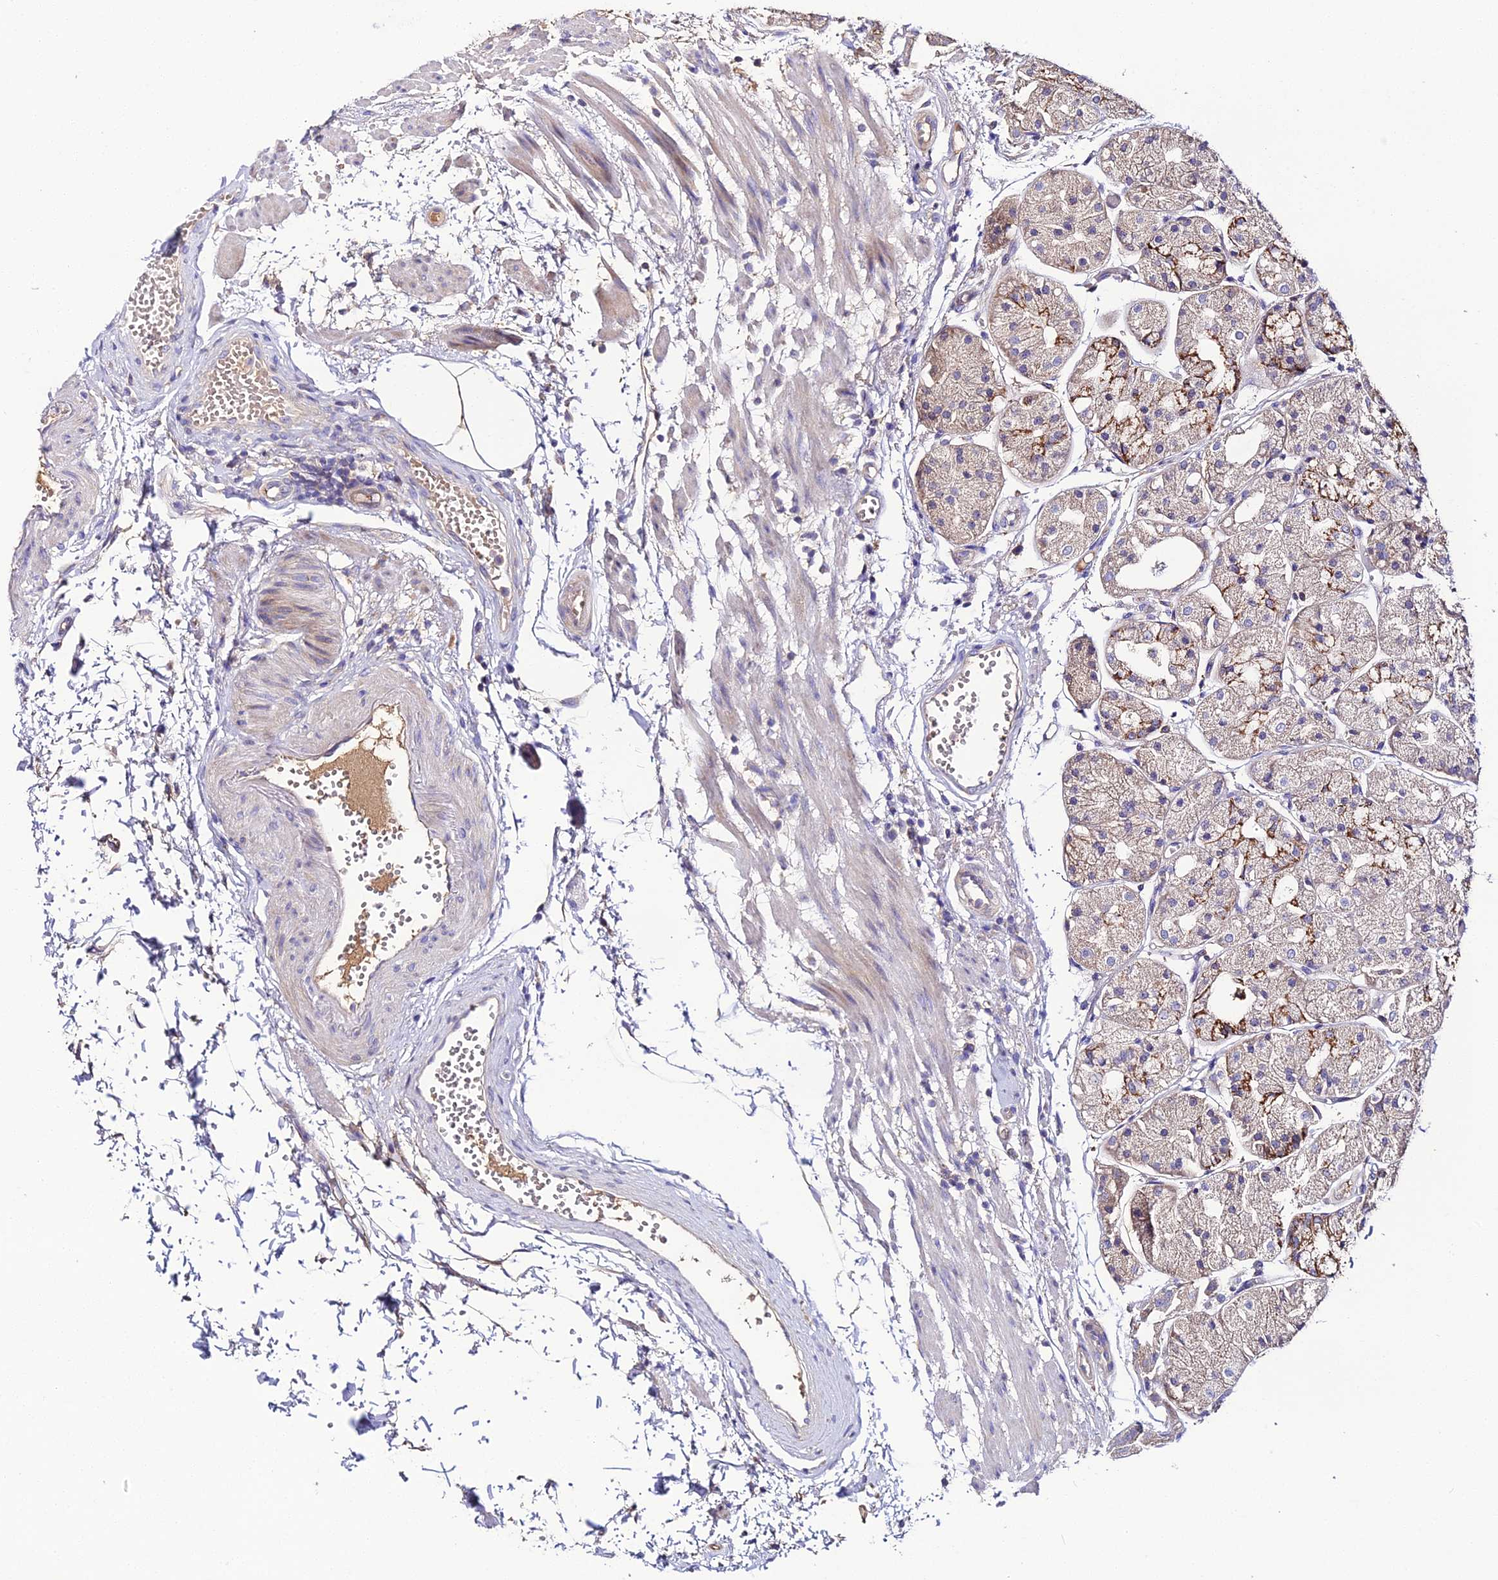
{"staining": {"intensity": "moderate", "quantity": "25%-75%", "location": "cytoplasmic/membranous"}, "tissue": "stomach", "cell_type": "Glandular cells", "image_type": "normal", "snomed": [{"axis": "morphology", "description": "Normal tissue, NOS"}, {"axis": "topography", "description": "Stomach, upper"}], "caption": "The immunohistochemical stain shows moderate cytoplasmic/membranous expression in glandular cells of normal stomach.", "gene": "SCX", "patient": {"sex": "male", "age": 72}}